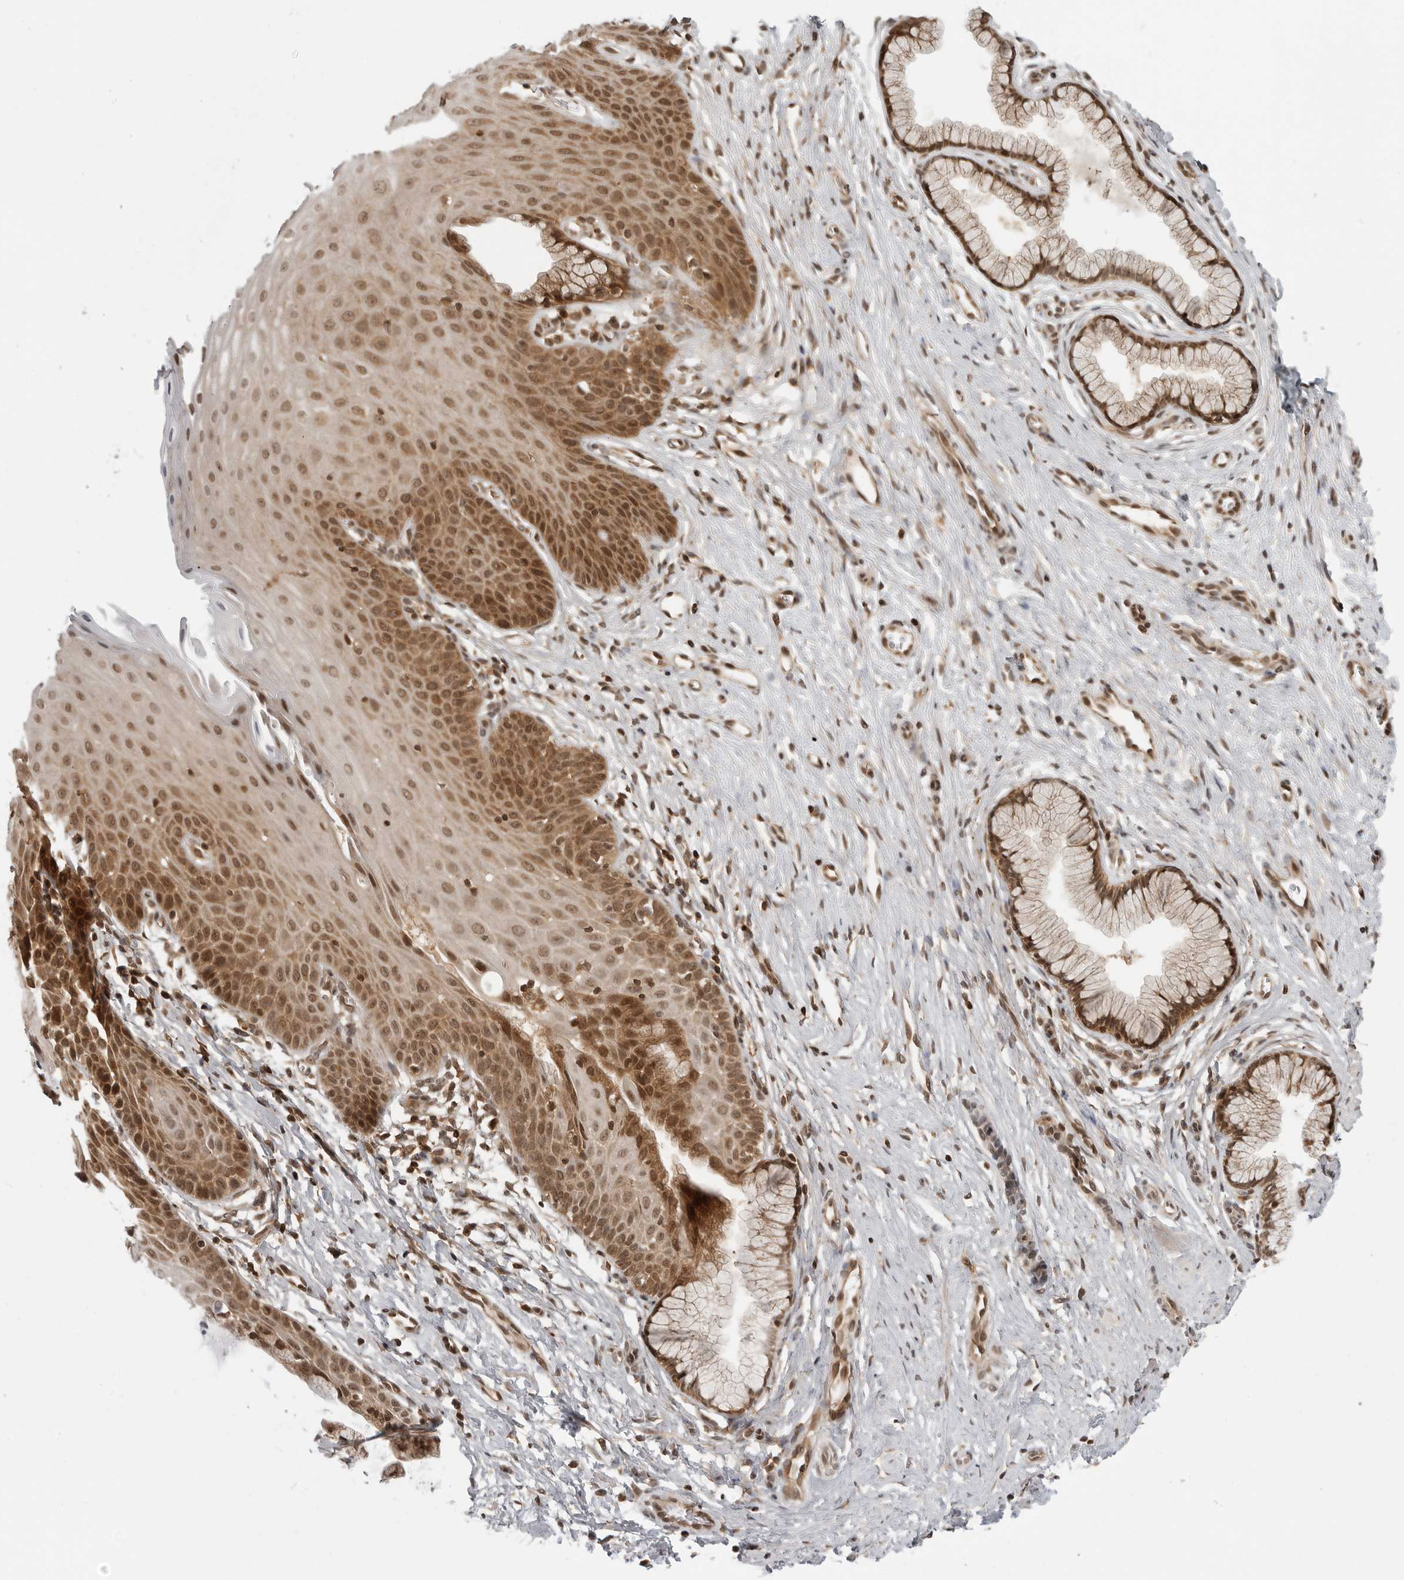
{"staining": {"intensity": "moderate", "quantity": ">75%", "location": "cytoplasmic/membranous,nuclear"}, "tissue": "cervix", "cell_type": "Glandular cells", "image_type": "normal", "snomed": [{"axis": "morphology", "description": "Normal tissue, NOS"}, {"axis": "topography", "description": "Cervix"}], "caption": "A brown stain highlights moderate cytoplasmic/membranous,nuclear expression of a protein in glandular cells of benign cervix. The protein of interest is stained brown, and the nuclei are stained in blue (DAB (3,3'-diaminobenzidine) IHC with brightfield microscopy, high magnification).", "gene": "SZRD1", "patient": {"sex": "female", "age": 36}}